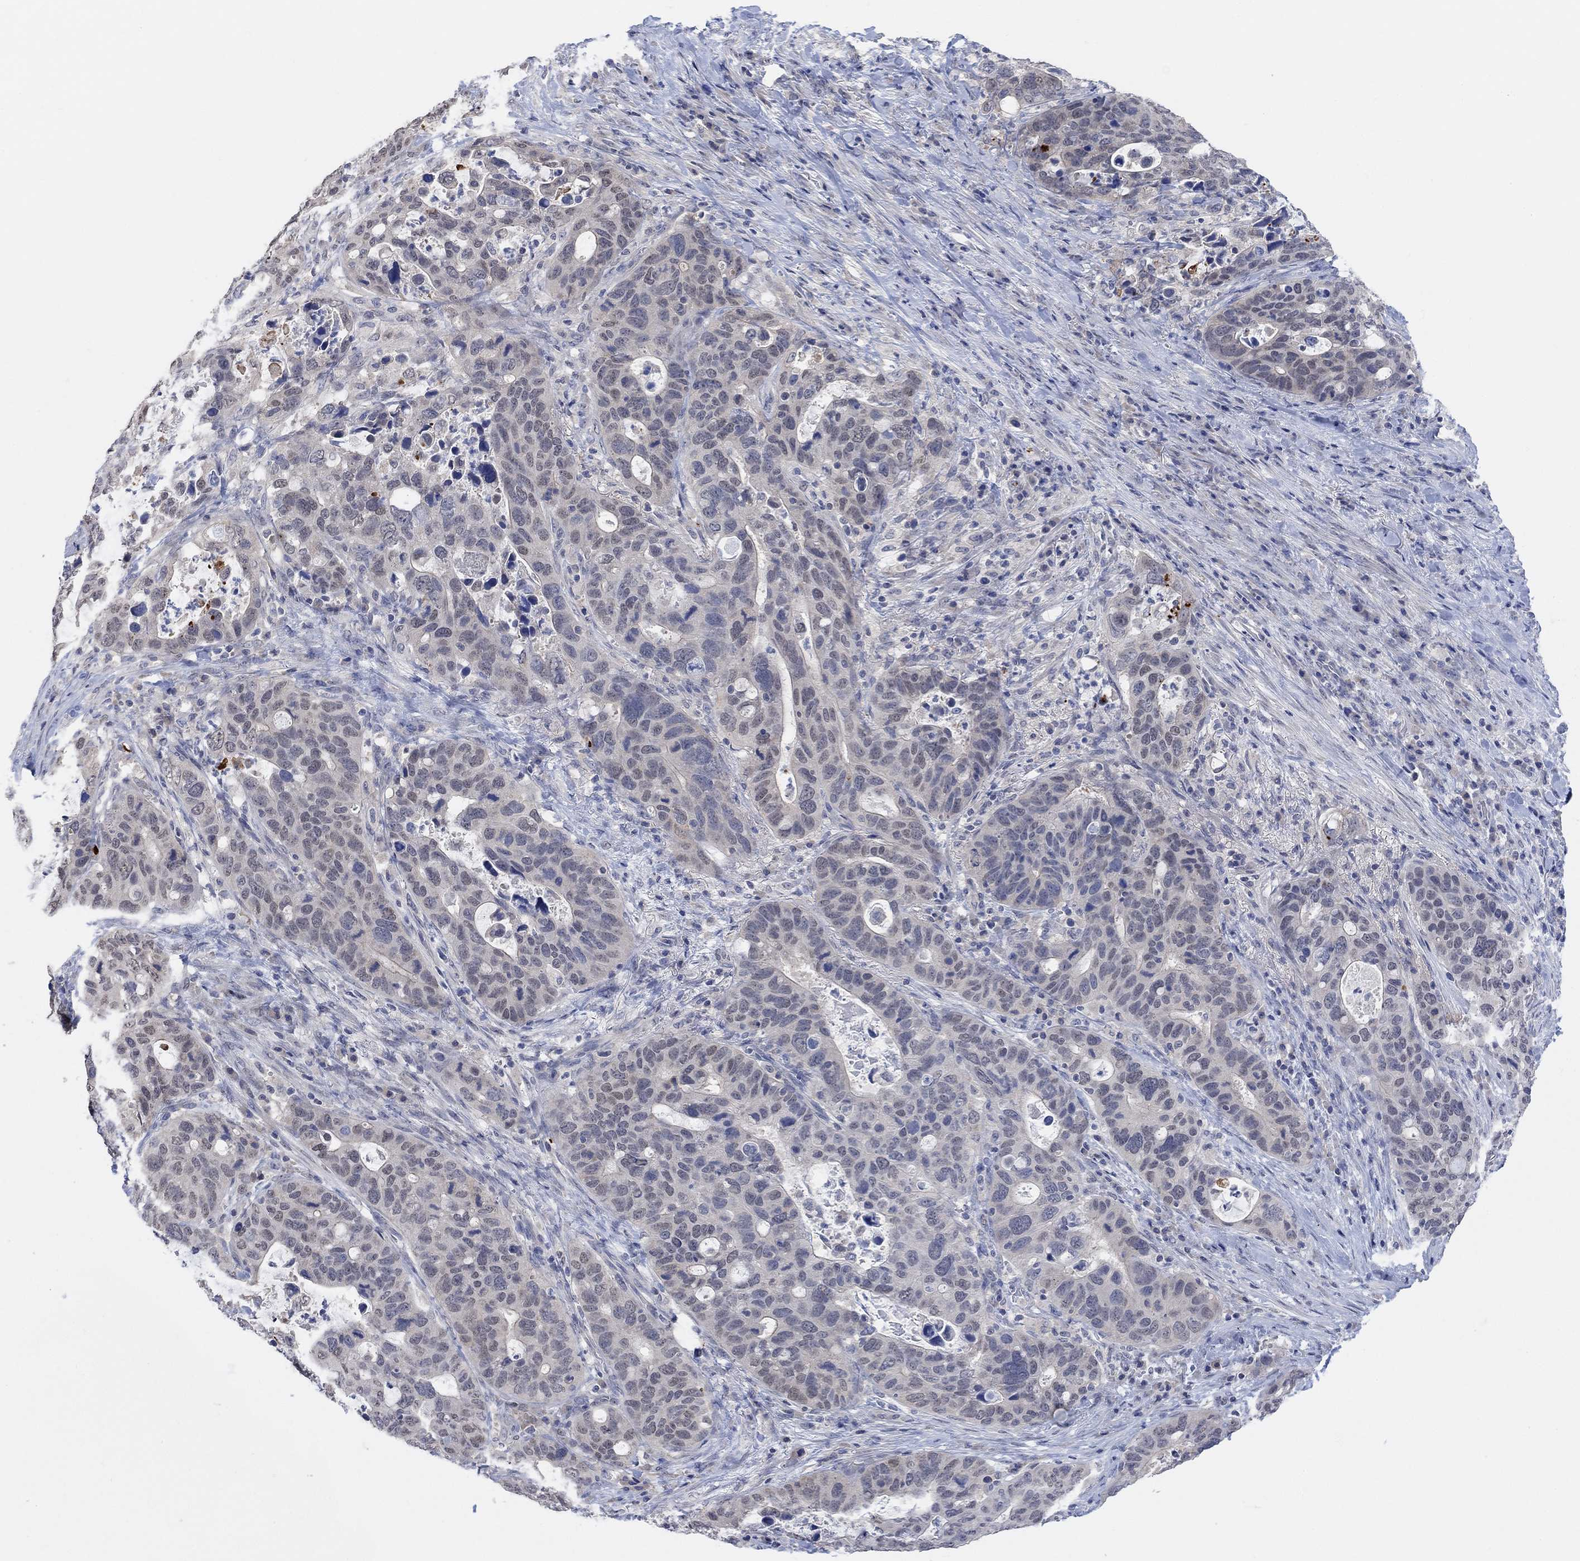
{"staining": {"intensity": "negative", "quantity": "none", "location": "none"}, "tissue": "stomach cancer", "cell_type": "Tumor cells", "image_type": "cancer", "snomed": [{"axis": "morphology", "description": "Adenocarcinoma, NOS"}, {"axis": "topography", "description": "Stomach"}], "caption": "IHC photomicrograph of neoplastic tissue: human adenocarcinoma (stomach) stained with DAB (3,3'-diaminobenzidine) demonstrates no significant protein expression in tumor cells.", "gene": "RIMS1", "patient": {"sex": "male", "age": 54}}